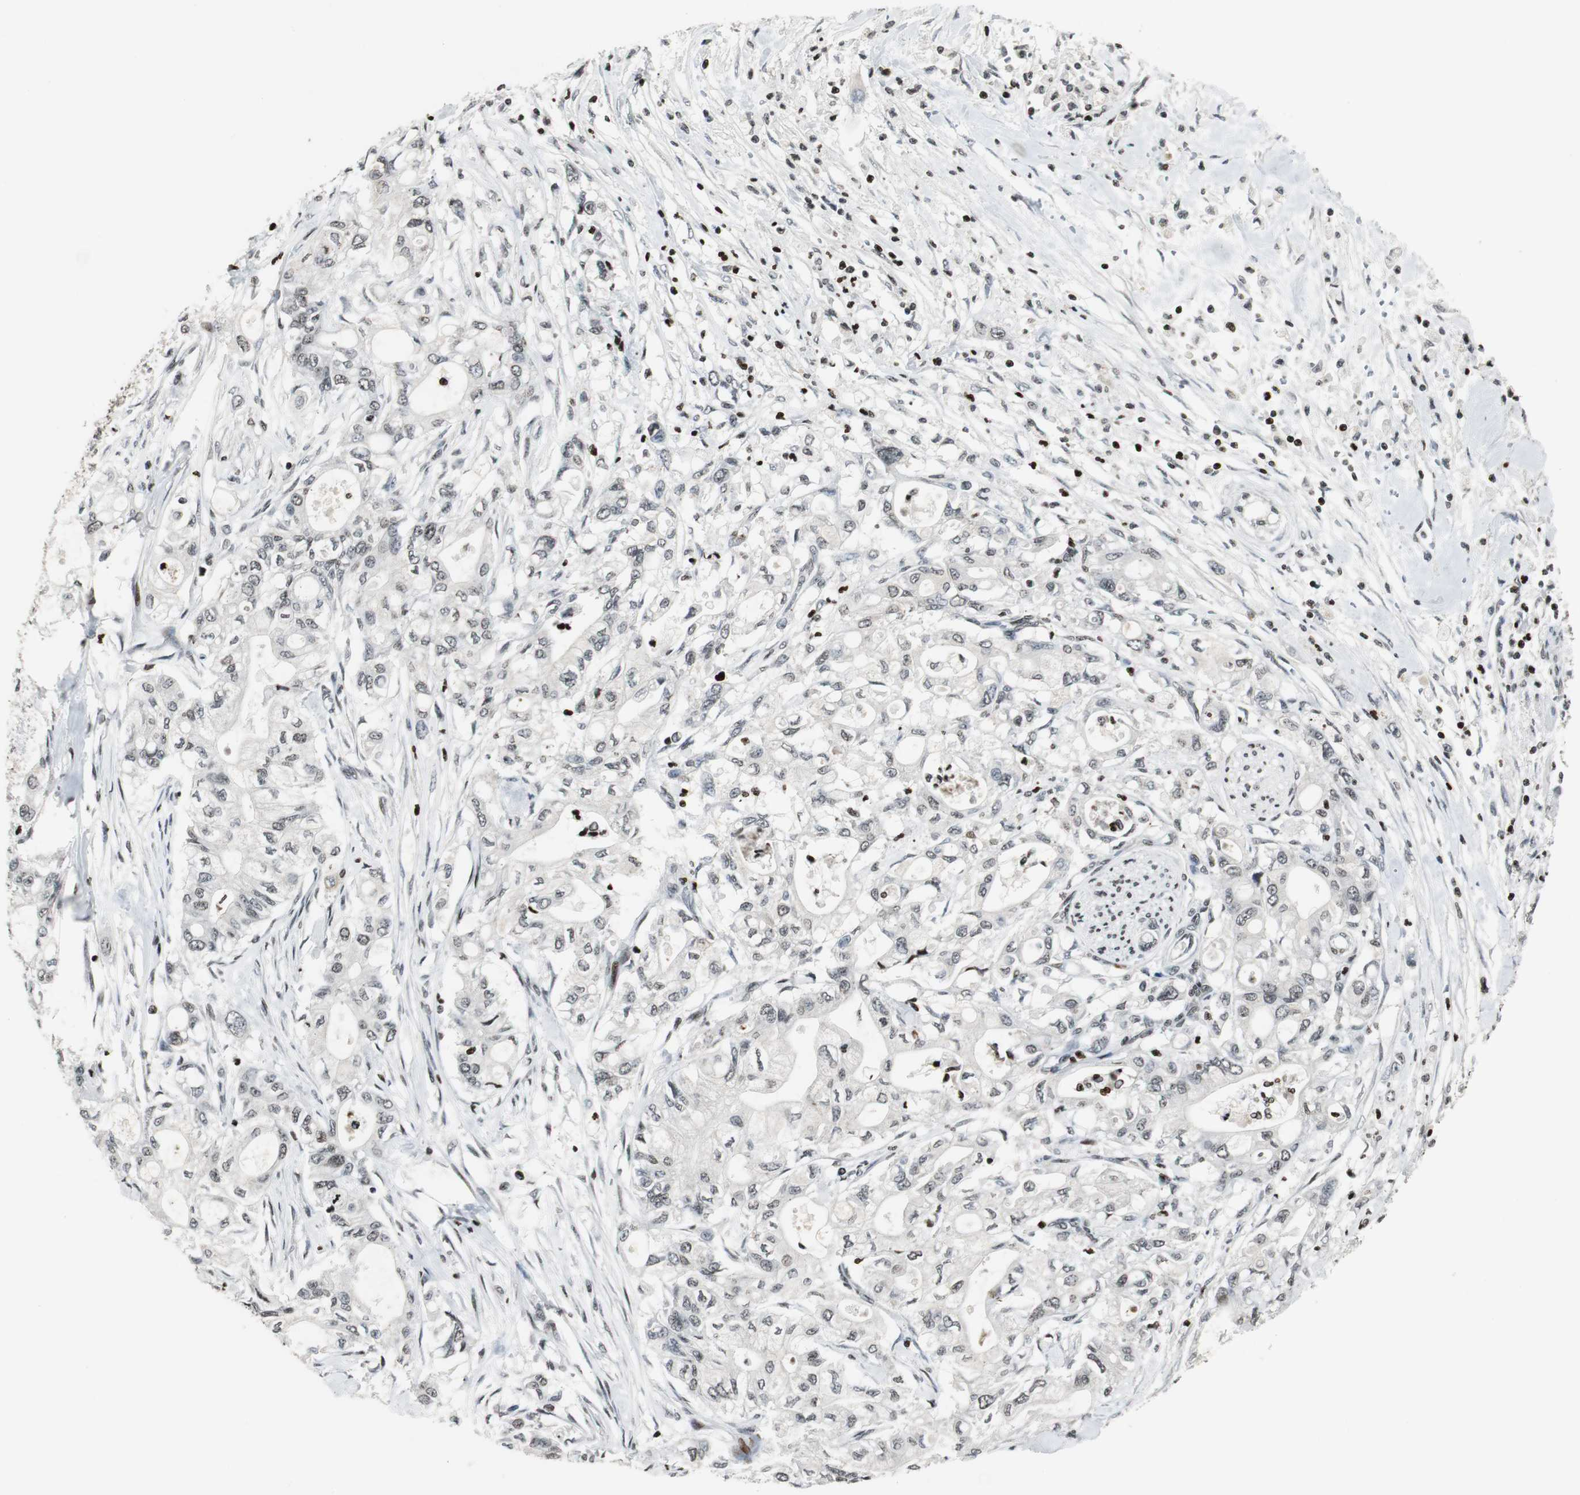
{"staining": {"intensity": "negative", "quantity": "none", "location": "none"}, "tissue": "pancreatic cancer", "cell_type": "Tumor cells", "image_type": "cancer", "snomed": [{"axis": "morphology", "description": "Adenocarcinoma, NOS"}, {"axis": "topography", "description": "Pancreas"}], "caption": "Immunohistochemistry of human pancreatic cancer (adenocarcinoma) shows no expression in tumor cells.", "gene": "PAXIP1", "patient": {"sex": "male", "age": 79}}